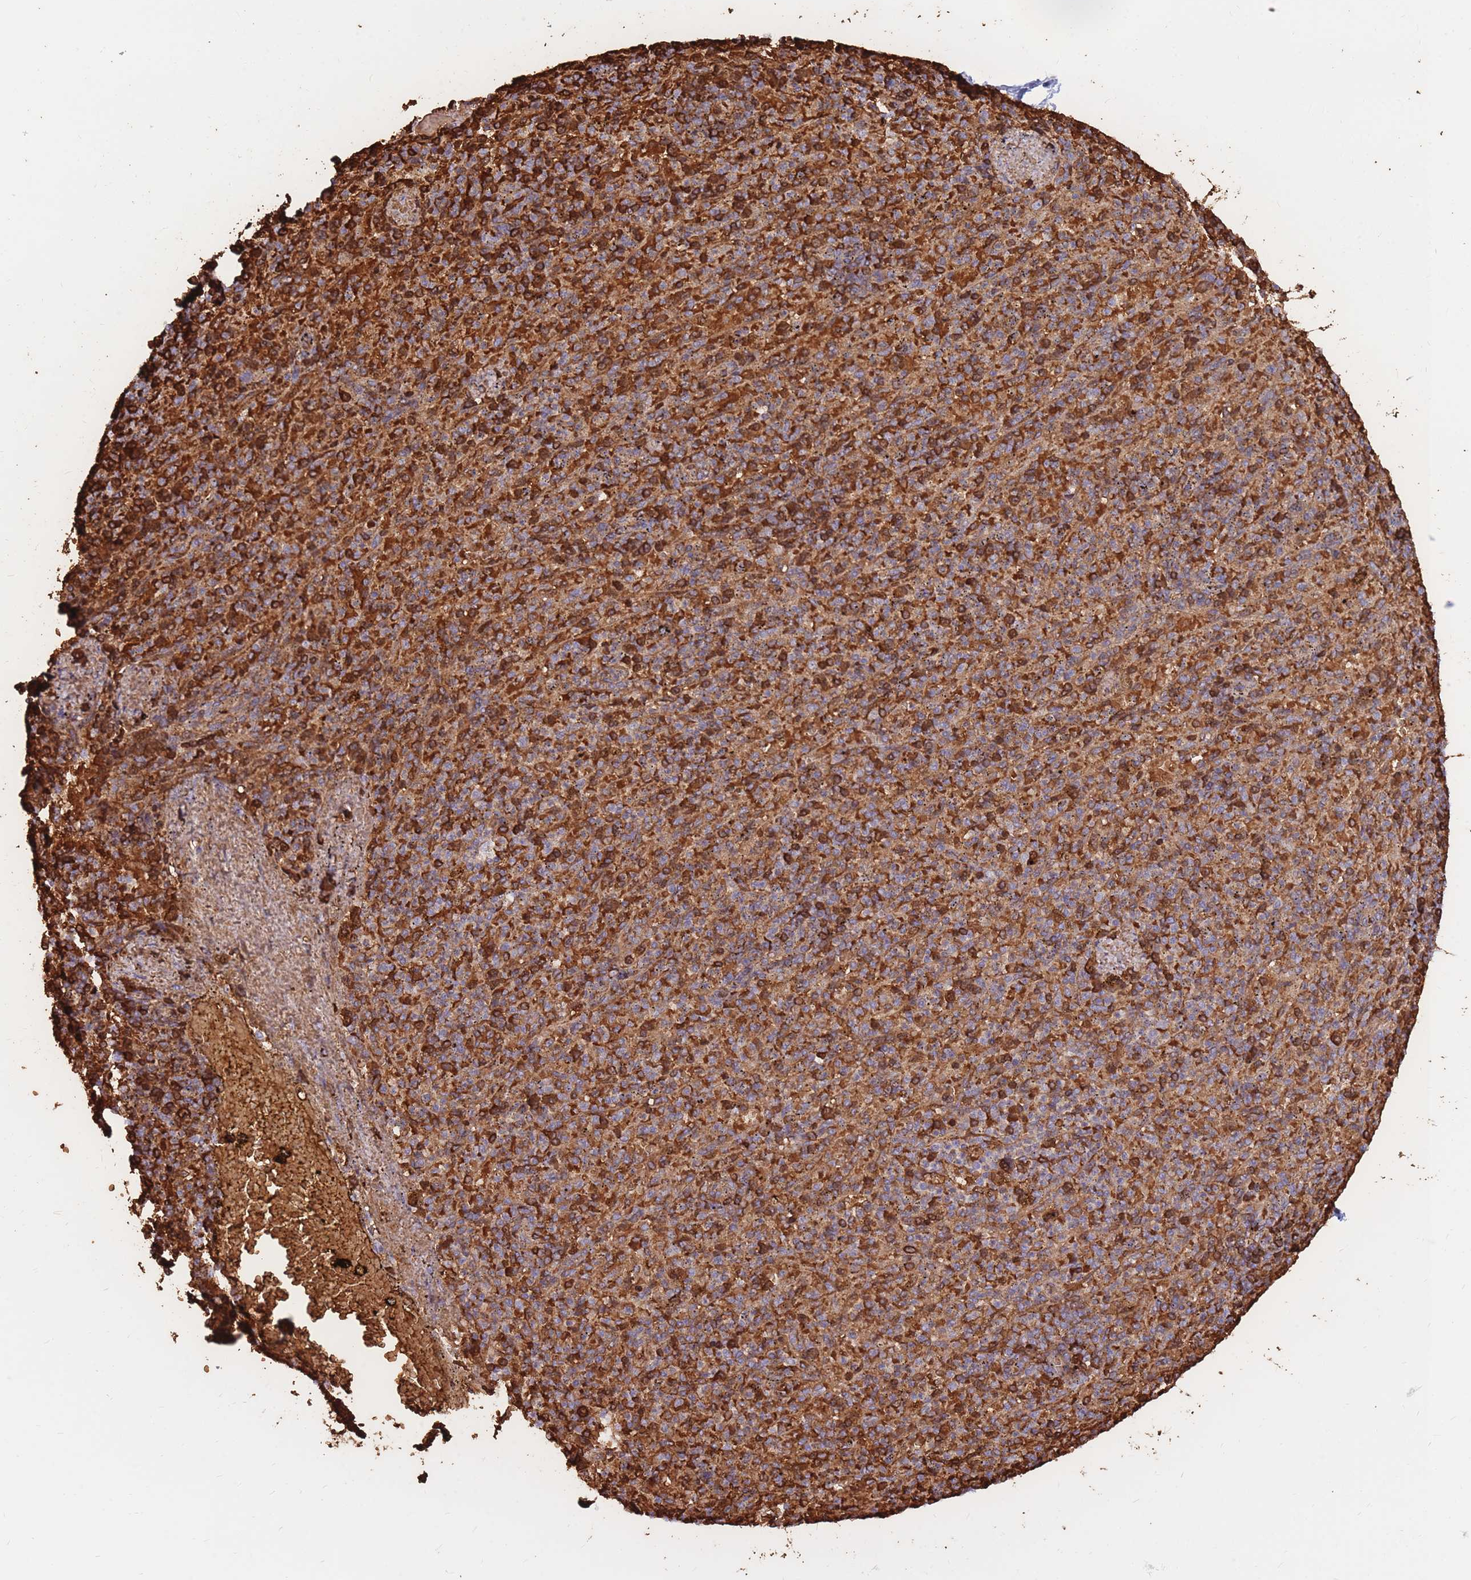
{"staining": {"intensity": "strong", "quantity": "25%-75%", "location": "cytoplasmic/membranous"}, "tissue": "spleen", "cell_type": "Cells in red pulp", "image_type": "normal", "snomed": [{"axis": "morphology", "description": "Normal tissue, NOS"}, {"axis": "topography", "description": "Spleen"}], "caption": "Immunohistochemical staining of normal spleen displays strong cytoplasmic/membranous protein staining in about 25%-75% of cells in red pulp.", "gene": "ATP10D", "patient": {"sex": "female", "age": 74}}